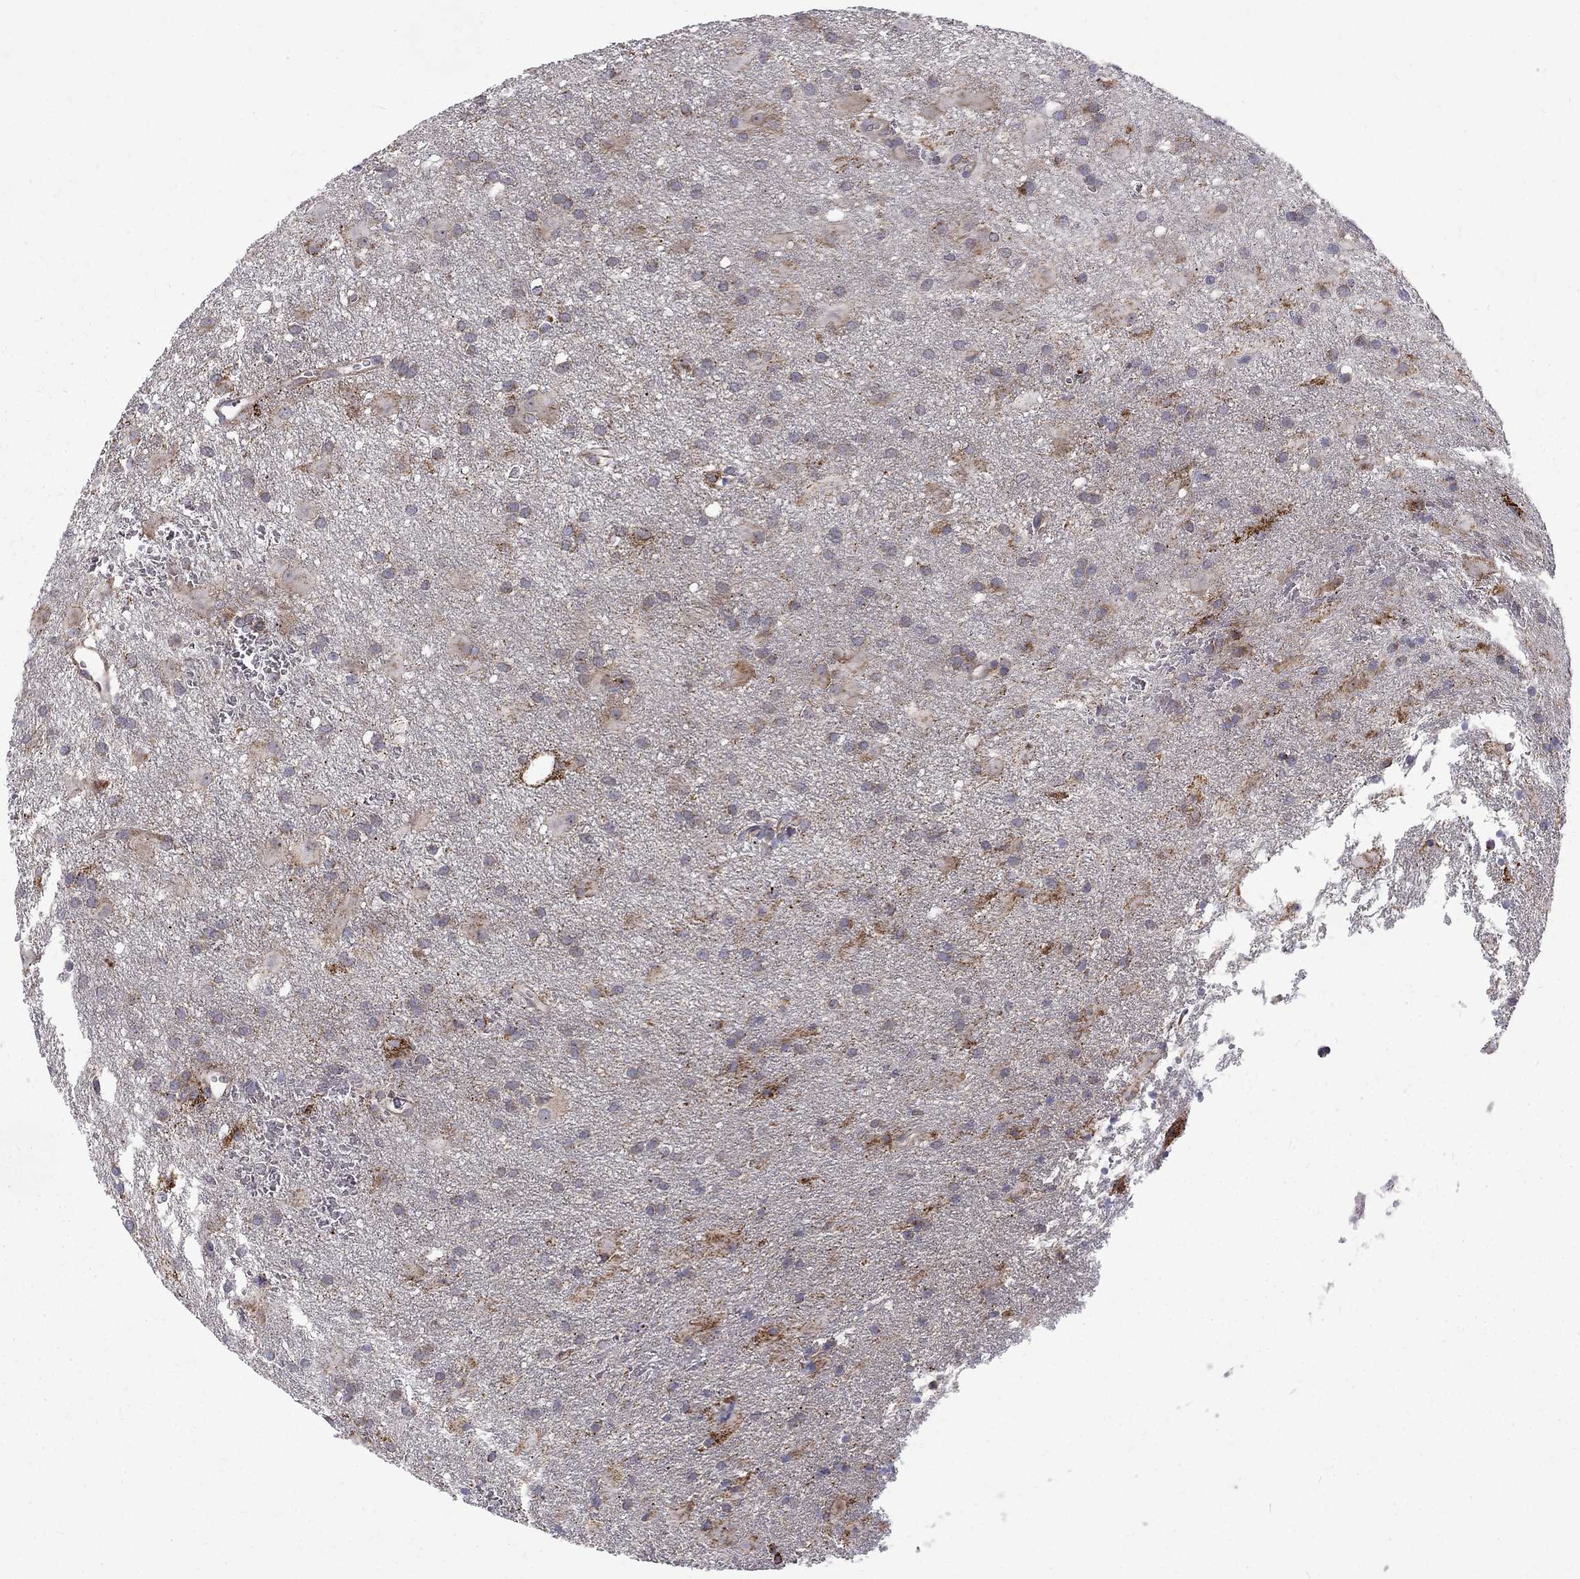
{"staining": {"intensity": "moderate", "quantity": "<25%", "location": "cytoplasmic/membranous"}, "tissue": "glioma", "cell_type": "Tumor cells", "image_type": "cancer", "snomed": [{"axis": "morphology", "description": "Glioma, malignant, Low grade"}, {"axis": "topography", "description": "Brain"}], "caption": "A micrograph of human malignant low-grade glioma stained for a protein reveals moderate cytoplasmic/membranous brown staining in tumor cells. (DAB (3,3'-diaminobenzidine) IHC, brown staining for protein, blue staining for nuclei).", "gene": "ALDH1B1", "patient": {"sex": "male", "age": 58}}